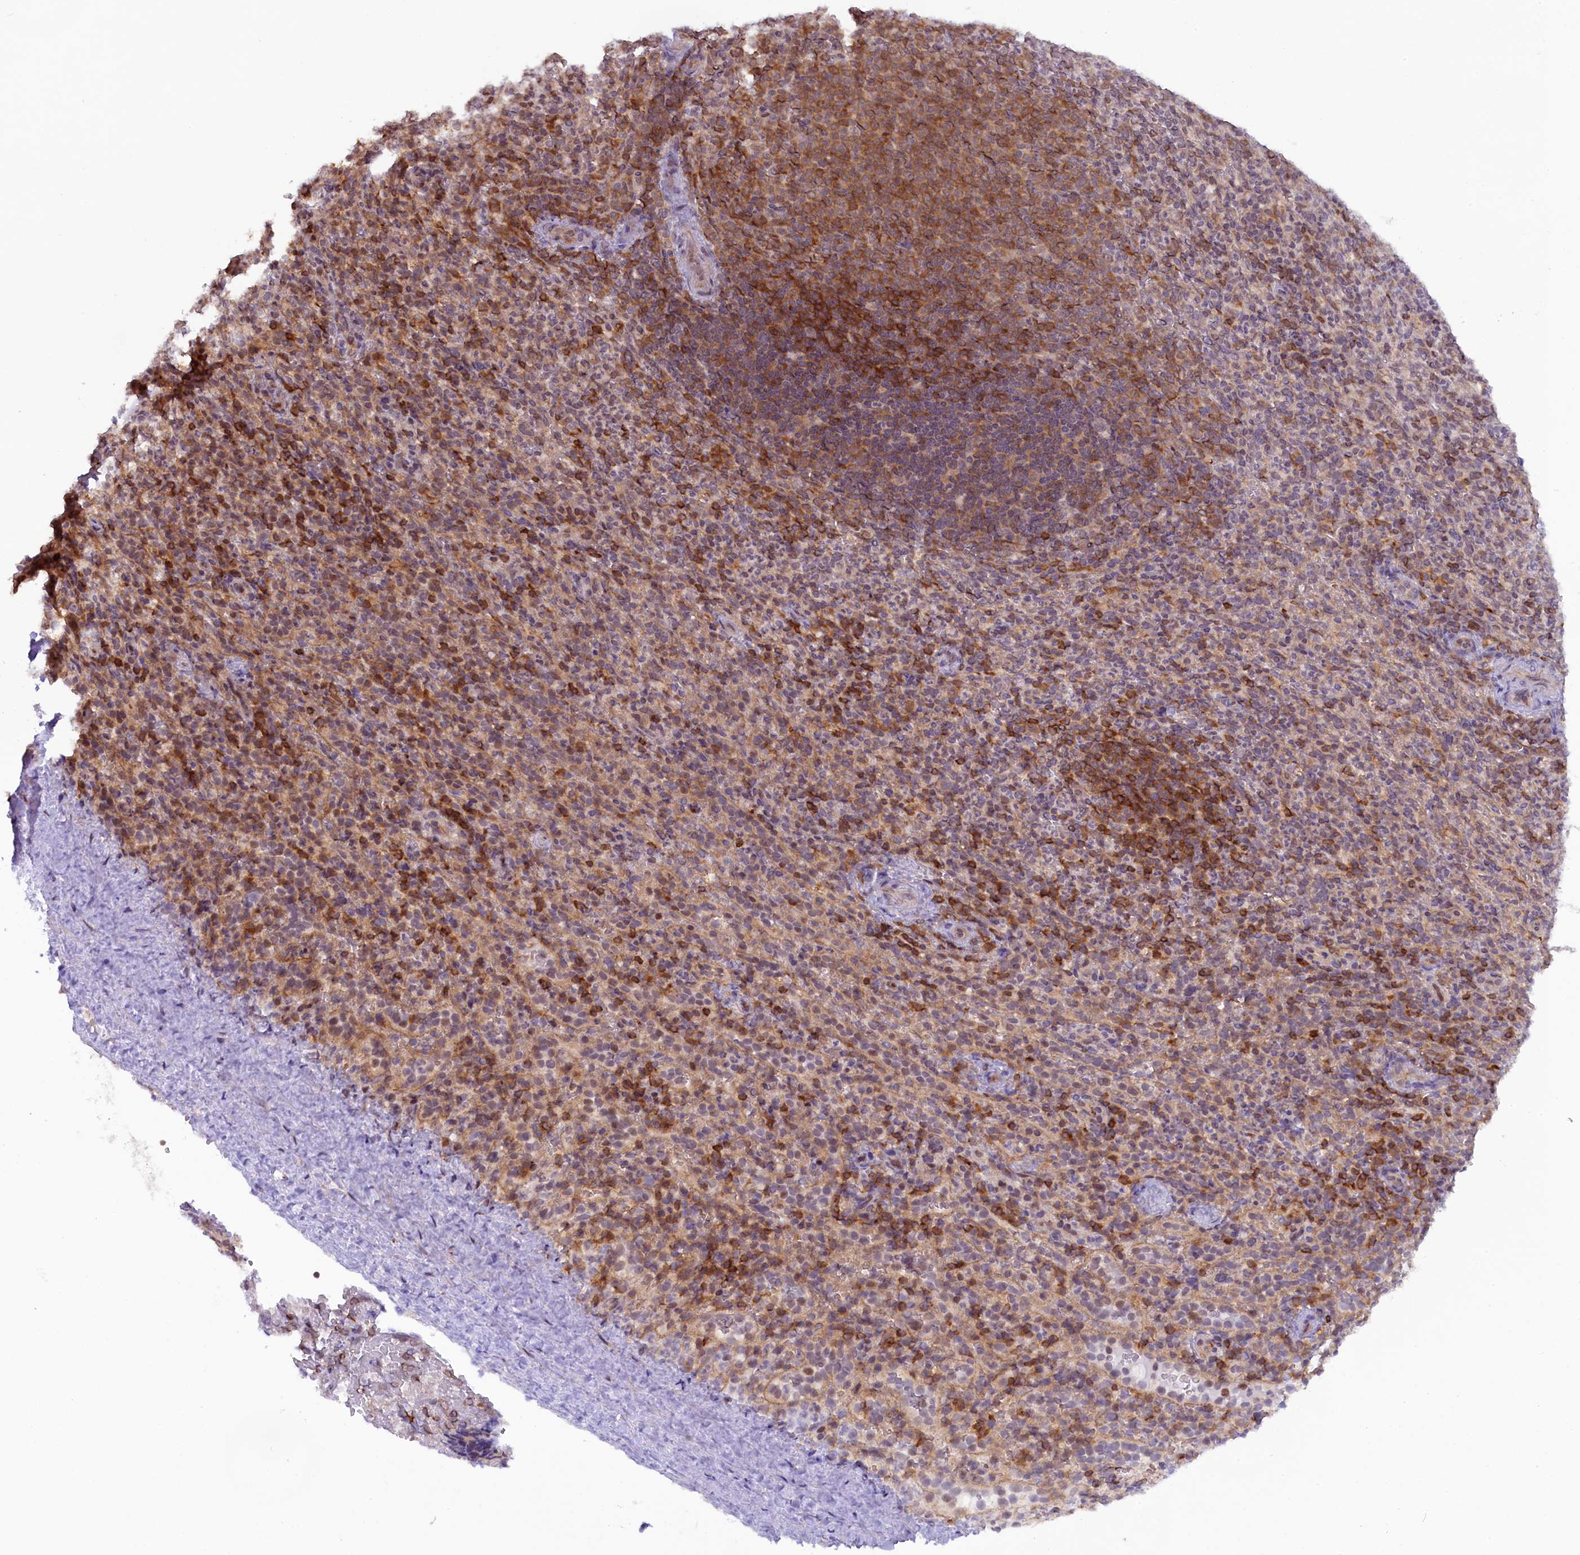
{"staining": {"intensity": "moderate", "quantity": "25%-75%", "location": "cytoplasmic/membranous"}, "tissue": "spleen", "cell_type": "Cells in red pulp", "image_type": "normal", "snomed": [{"axis": "morphology", "description": "Normal tissue, NOS"}, {"axis": "topography", "description": "Spleen"}], "caption": "The micrograph demonstrates immunohistochemical staining of normal spleen. There is moderate cytoplasmic/membranous staining is appreciated in about 25%-75% of cells in red pulp. The staining is performed using DAB (3,3'-diaminobenzidine) brown chromogen to label protein expression. The nuclei are counter-stained blue using hematoxylin.", "gene": "FCHO1", "patient": {"sex": "female", "age": 21}}